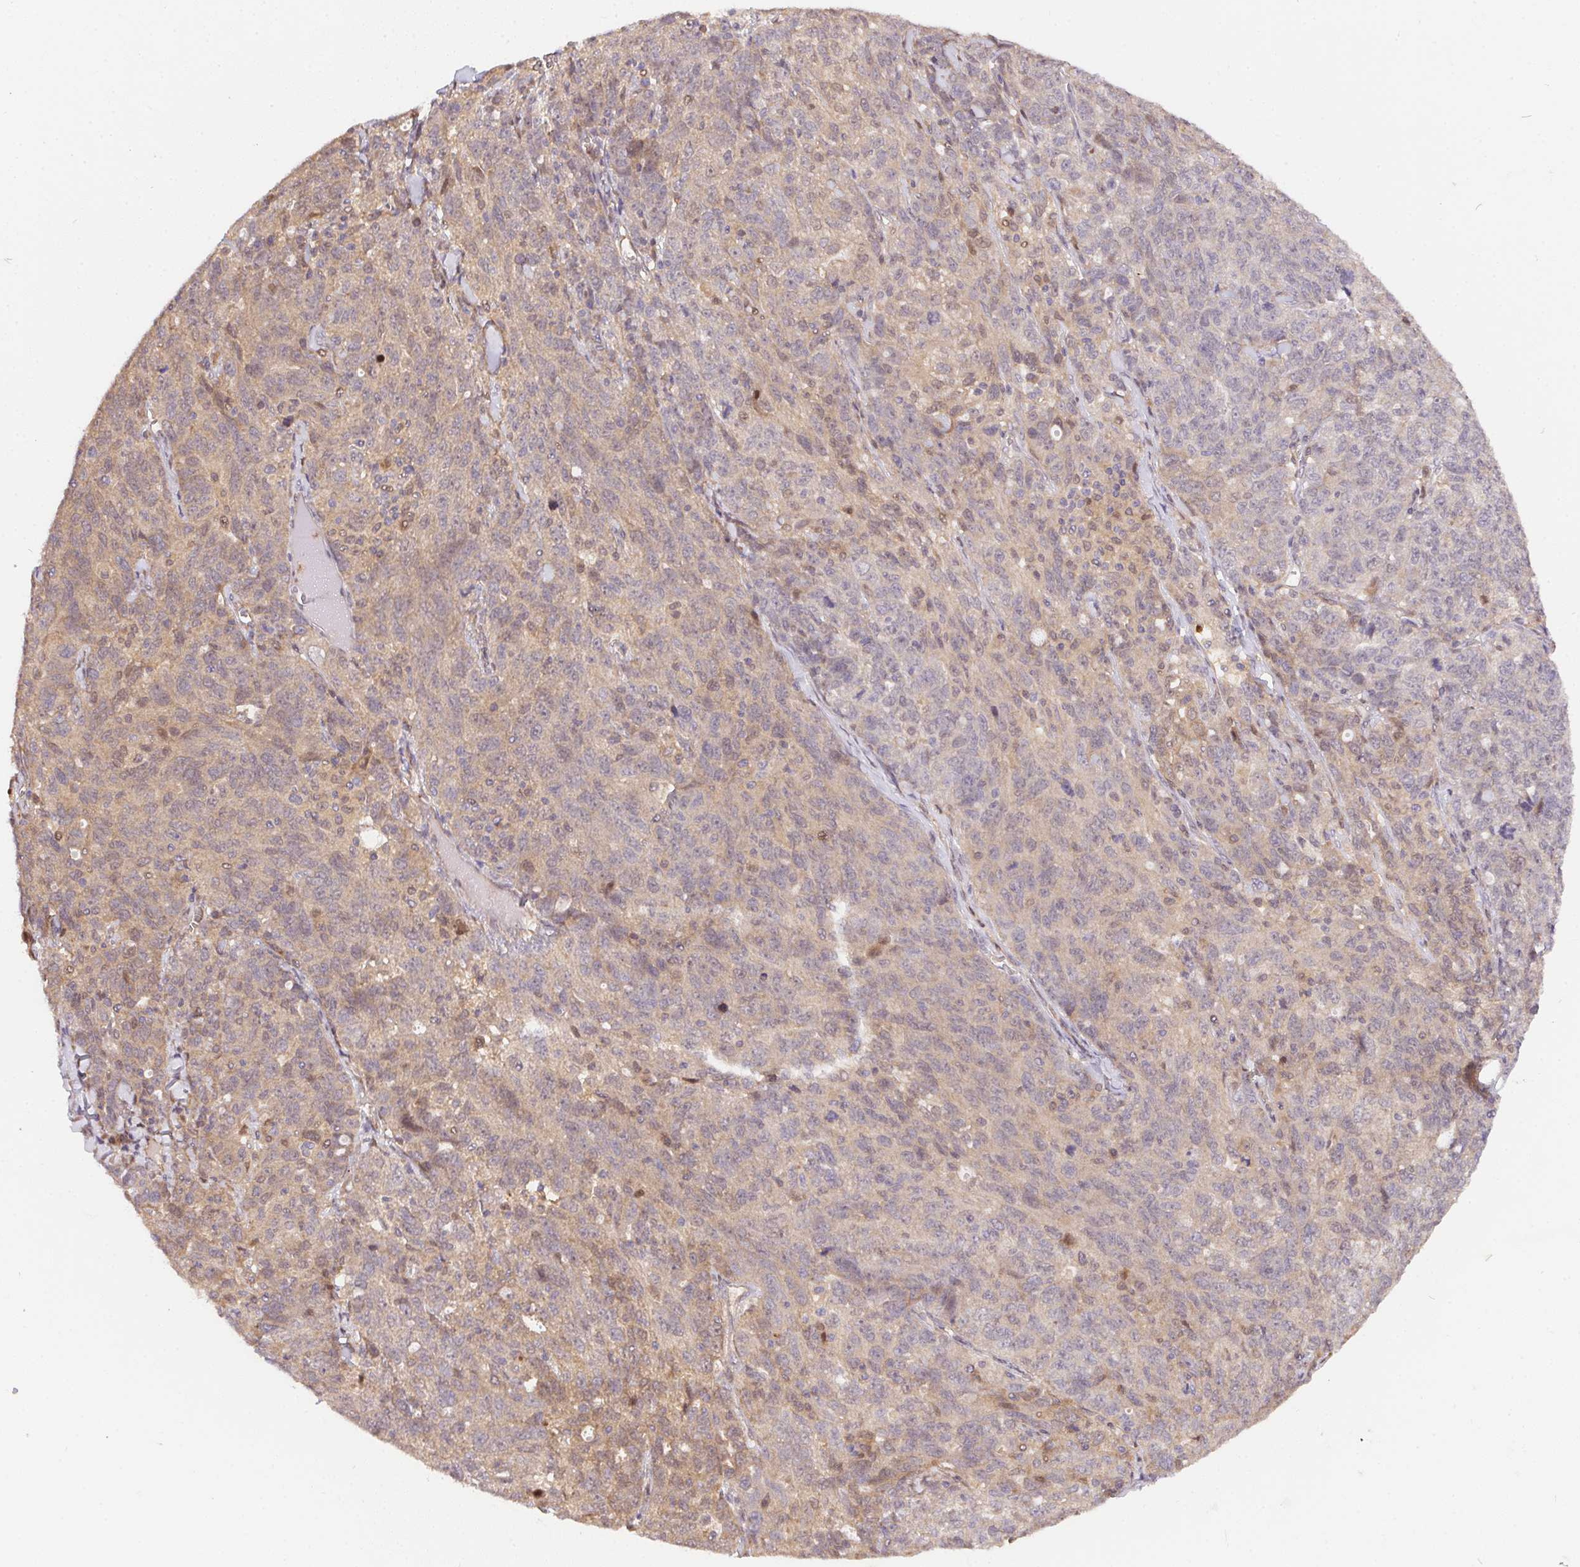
{"staining": {"intensity": "weak", "quantity": "<25%", "location": "cytoplasmic/membranous"}, "tissue": "ovarian cancer", "cell_type": "Tumor cells", "image_type": "cancer", "snomed": [{"axis": "morphology", "description": "Cystadenocarcinoma, serous, NOS"}, {"axis": "topography", "description": "Ovary"}], "caption": "Histopathology image shows no protein positivity in tumor cells of serous cystadenocarcinoma (ovarian) tissue.", "gene": "NUDT16", "patient": {"sex": "female", "age": 71}}